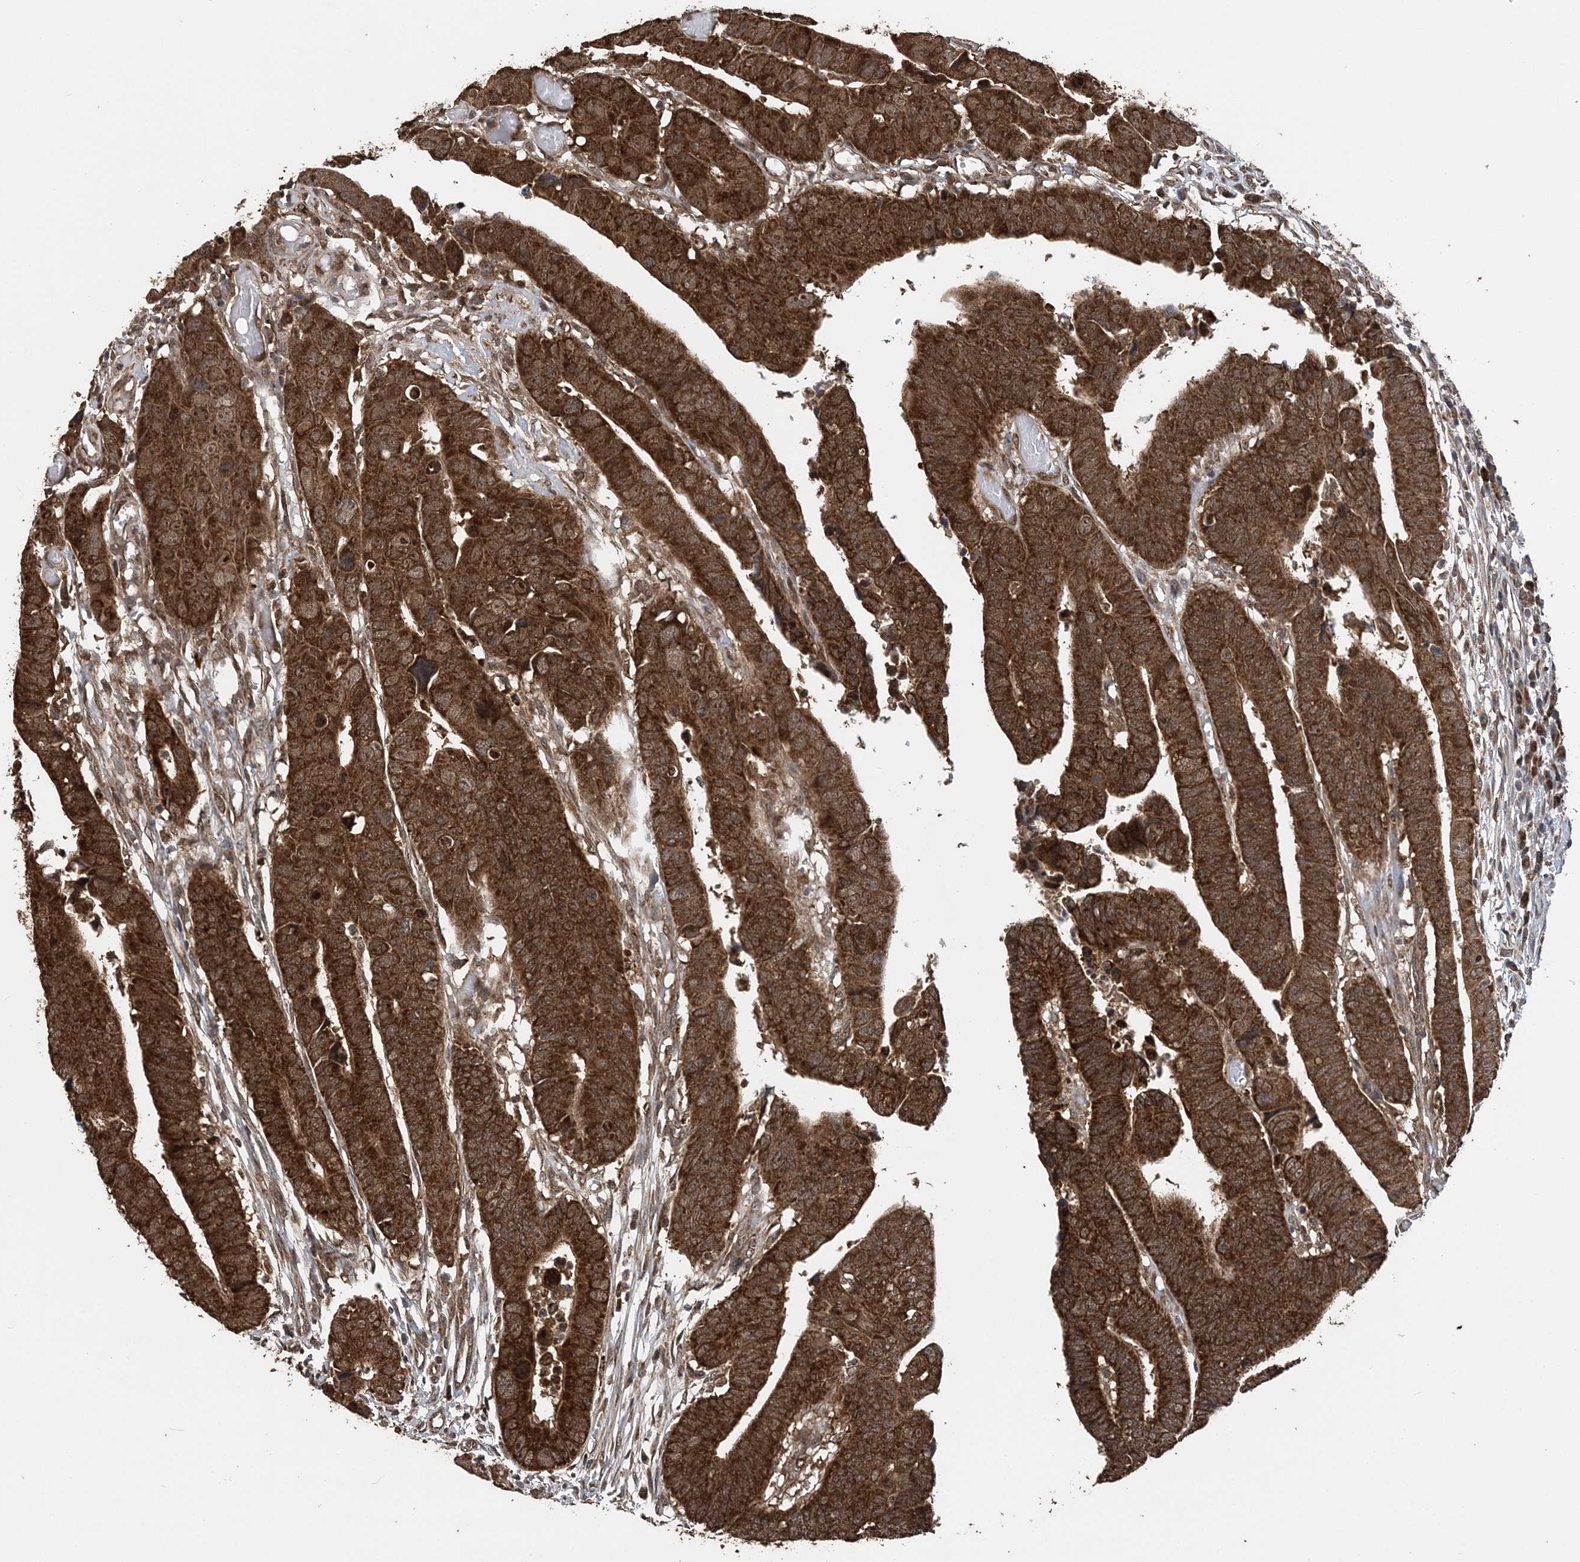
{"staining": {"intensity": "strong", "quantity": ">75%", "location": "cytoplasmic/membranous"}, "tissue": "colorectal cancer", "cell_type": "Tumor cells", "image_type": "cancer", "snomed": [{"axis": "morphology", "description": "Adenocarcinoma, NOS"}, {"axis": "topography", "description": "Rectum"}], "caption": "Brown immunohistochemical staining in human colorectal cancer reveals strong cytoplasmic/membranous staining in approximately >75% of tumor cells. Using DAB (brown) and hematoxylin (blue) stains, captured at high magnification using brightfield microscopy.", "gene": "PCBP1", "patient": {"sex": "female", "age": 65}}